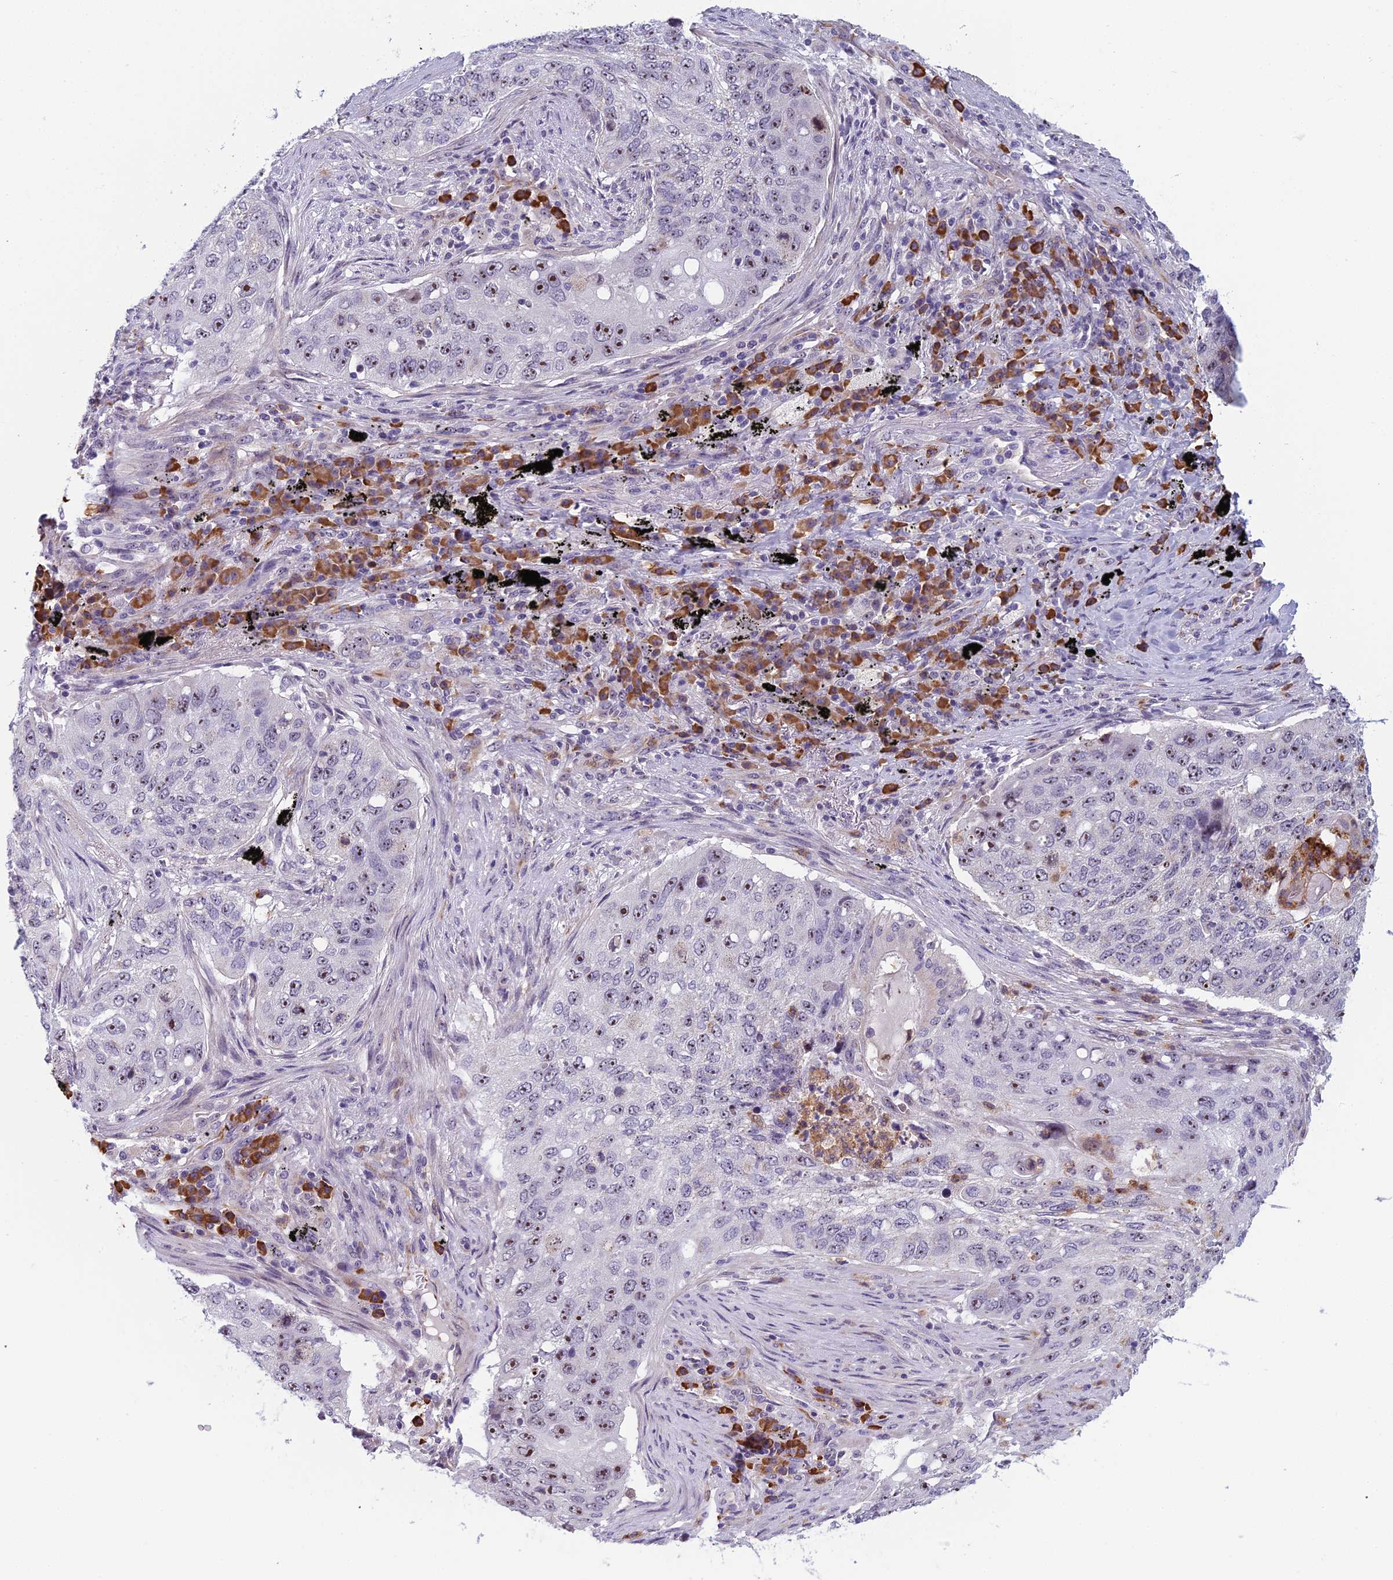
{"staining": {"intensity": "moderate", "quantity": ">75%", "location": "nuclear"}, "tissue": "lung cancer", "cell_type": "Tumor cells", "image_type": "cancer", "snomed": [{"axis": "morphology", "description": "Squamous cell carcinoma, NOS"}, {"axis": "topography", "description": "Lung"}], "caption": "Lung squamous cell carcinoma tissue reveals moderate nuclear positivity in about >75% of tumor cells, visualized by immunohistochemistry.", "gene": "NOC2L", "patient": {"sex": "female", "age": 63}}